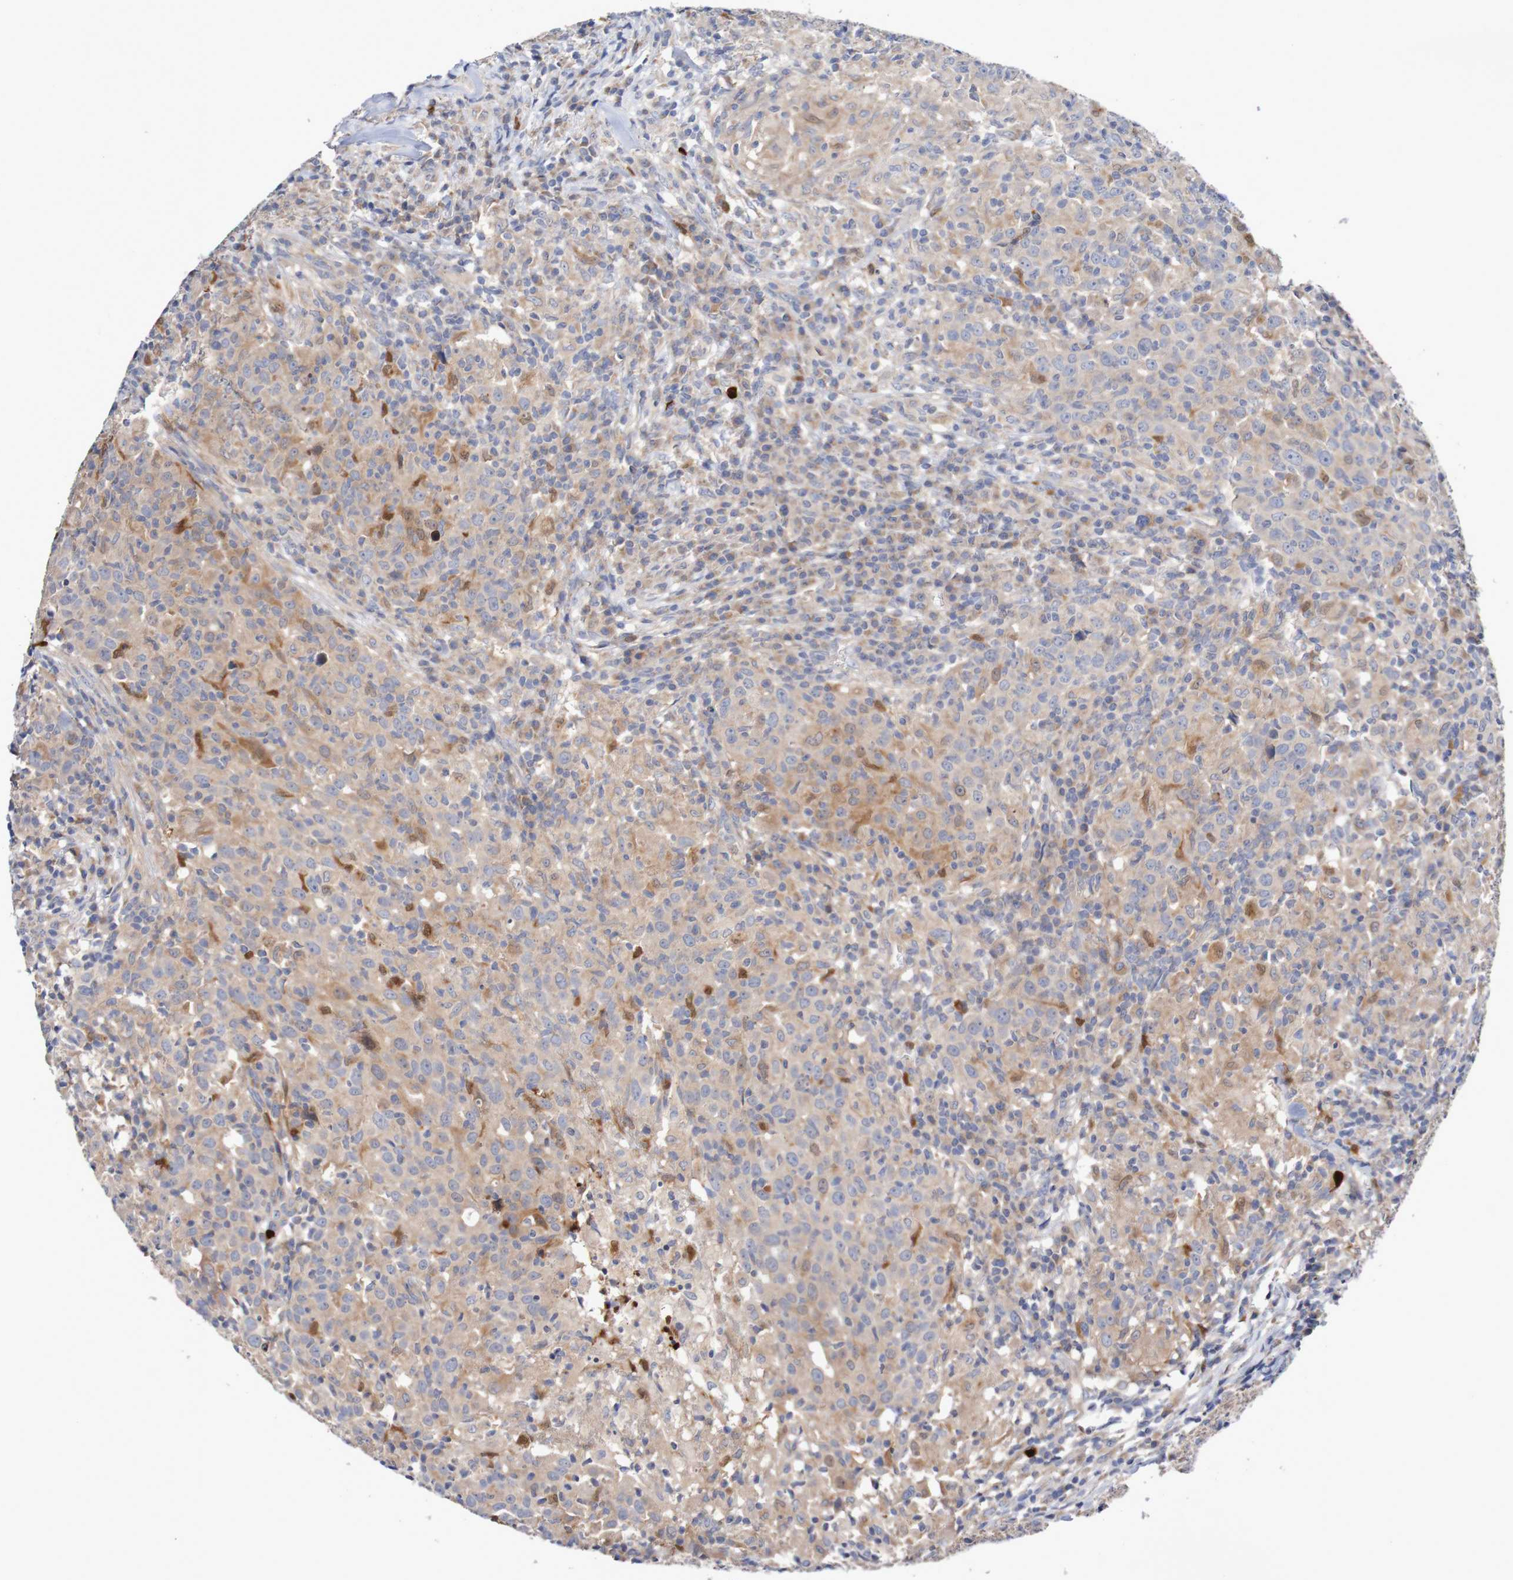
{"staining": {"intensity": "weak", "quantity": ">75%", "location": "cytoplasmic/membranous"}, "tissue": "head and neck cancer", "cell_type": "Tumor cells", "image_type": "cancer", "snomed": [{"axis": "morphology", "description": "Adenocarcinoma, NOS"}, {"axis": "topography", "description": "Salivary gland"}, {"axis": "topography", "description": "Head-Neck"}], "caption": "Adenocarcinoma (head and neck) stained with a protein marker displays weak staining in tumor cells.", "gene": "PARP4", "patient": {"sex": "female", "age": 65}}